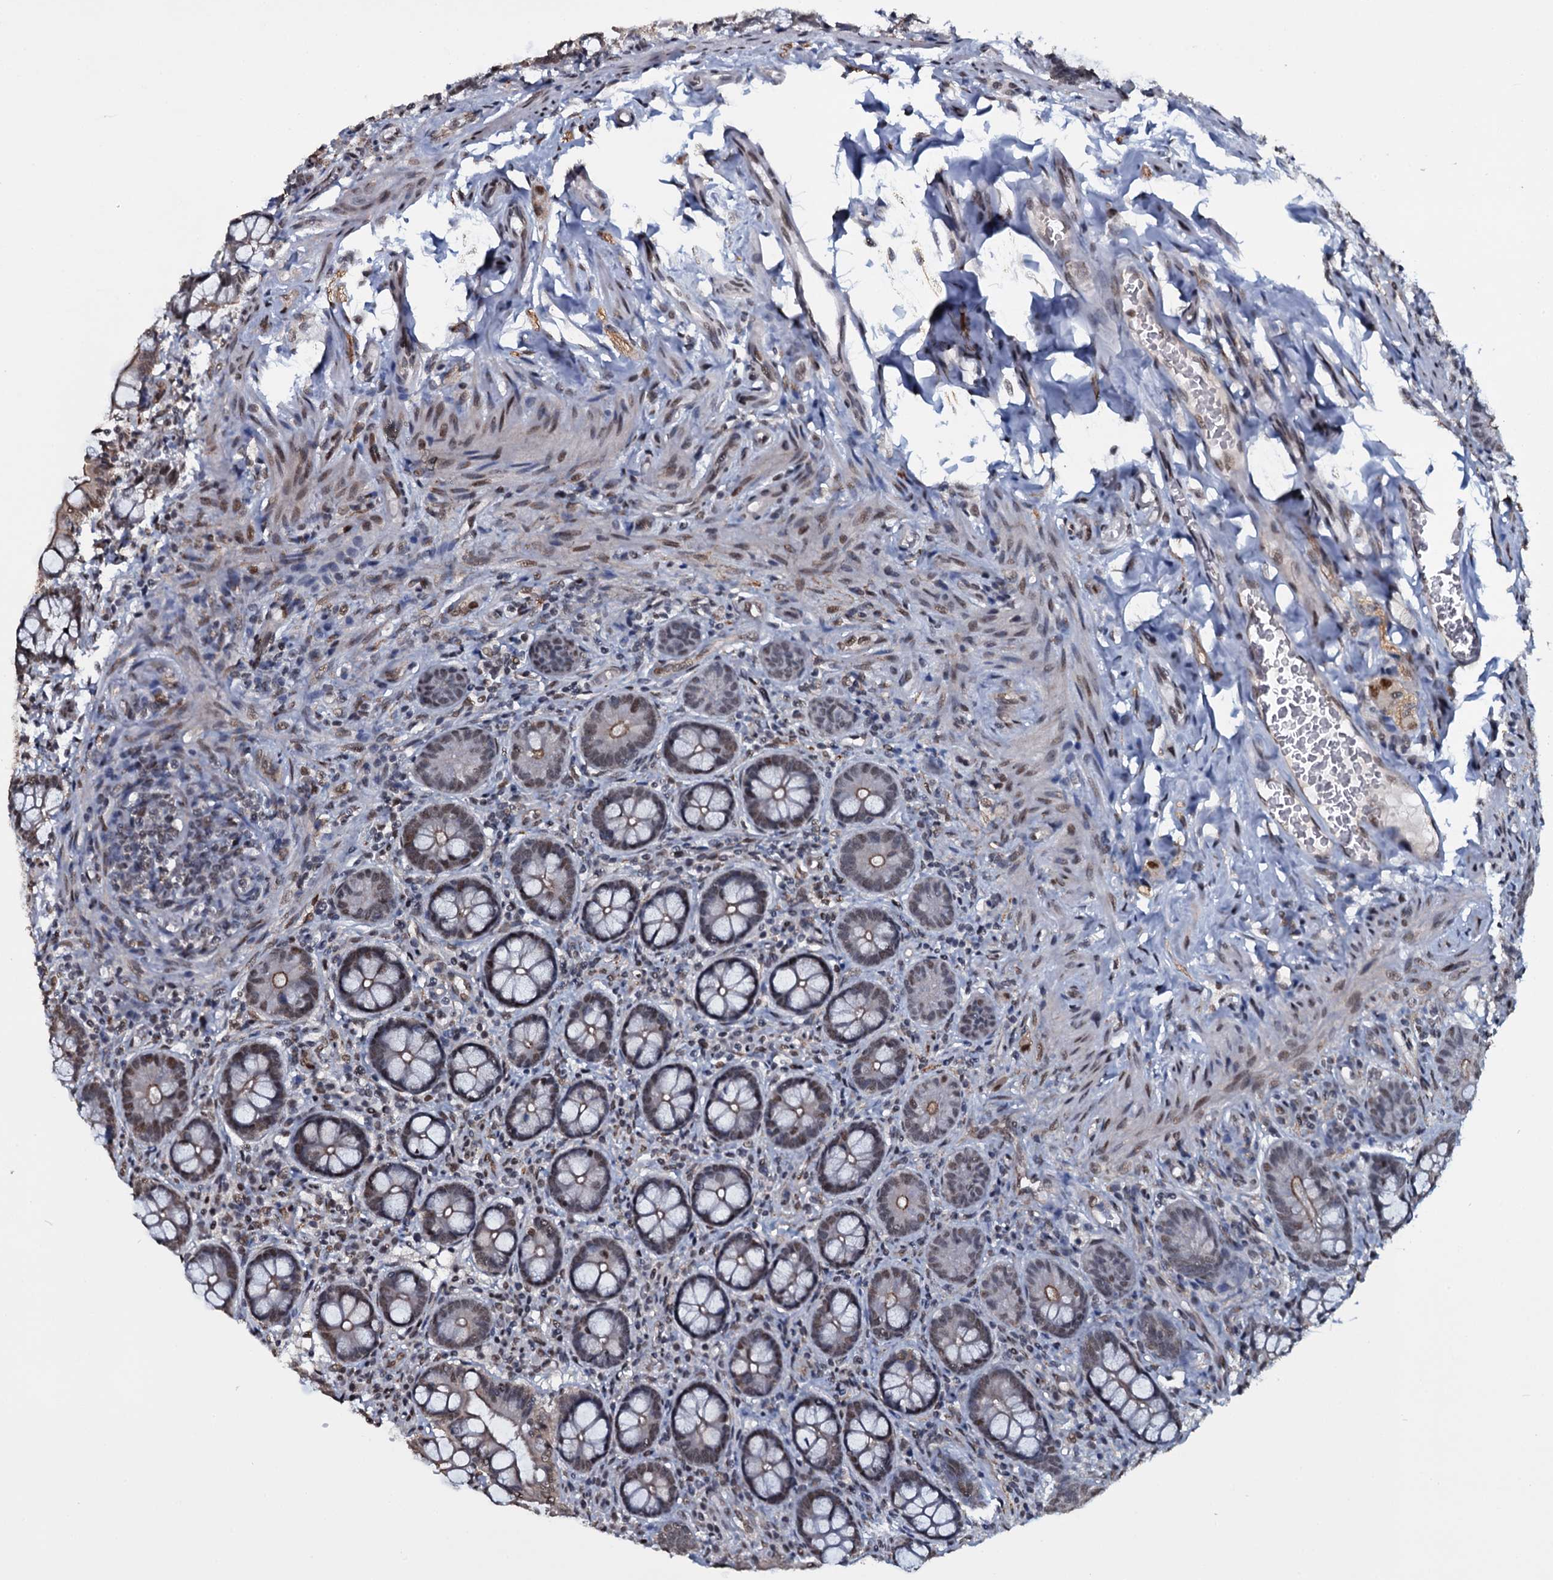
{"staining": {"intensity": "moderate", "quantity": ">75%", "location": "cytoplasmic/membranous,nuclear"}, "tissue": "small intestine", "cell_type": "Glandular cells", "image_type": "normal", "snomed": [{"axis": "morphology", "description": "Normal tissue, NOS"}, {"axis": "topography", "description": "Small intestine"}], "caption": "DAB immunohistochemical staining of benign human small intestine shows moderate cytoplasmic/membranous,nuclear protein expression in about >75% of glandular cells.", "gene": "SH2D4B", "patient": {"sex": "male", "age": 52}}